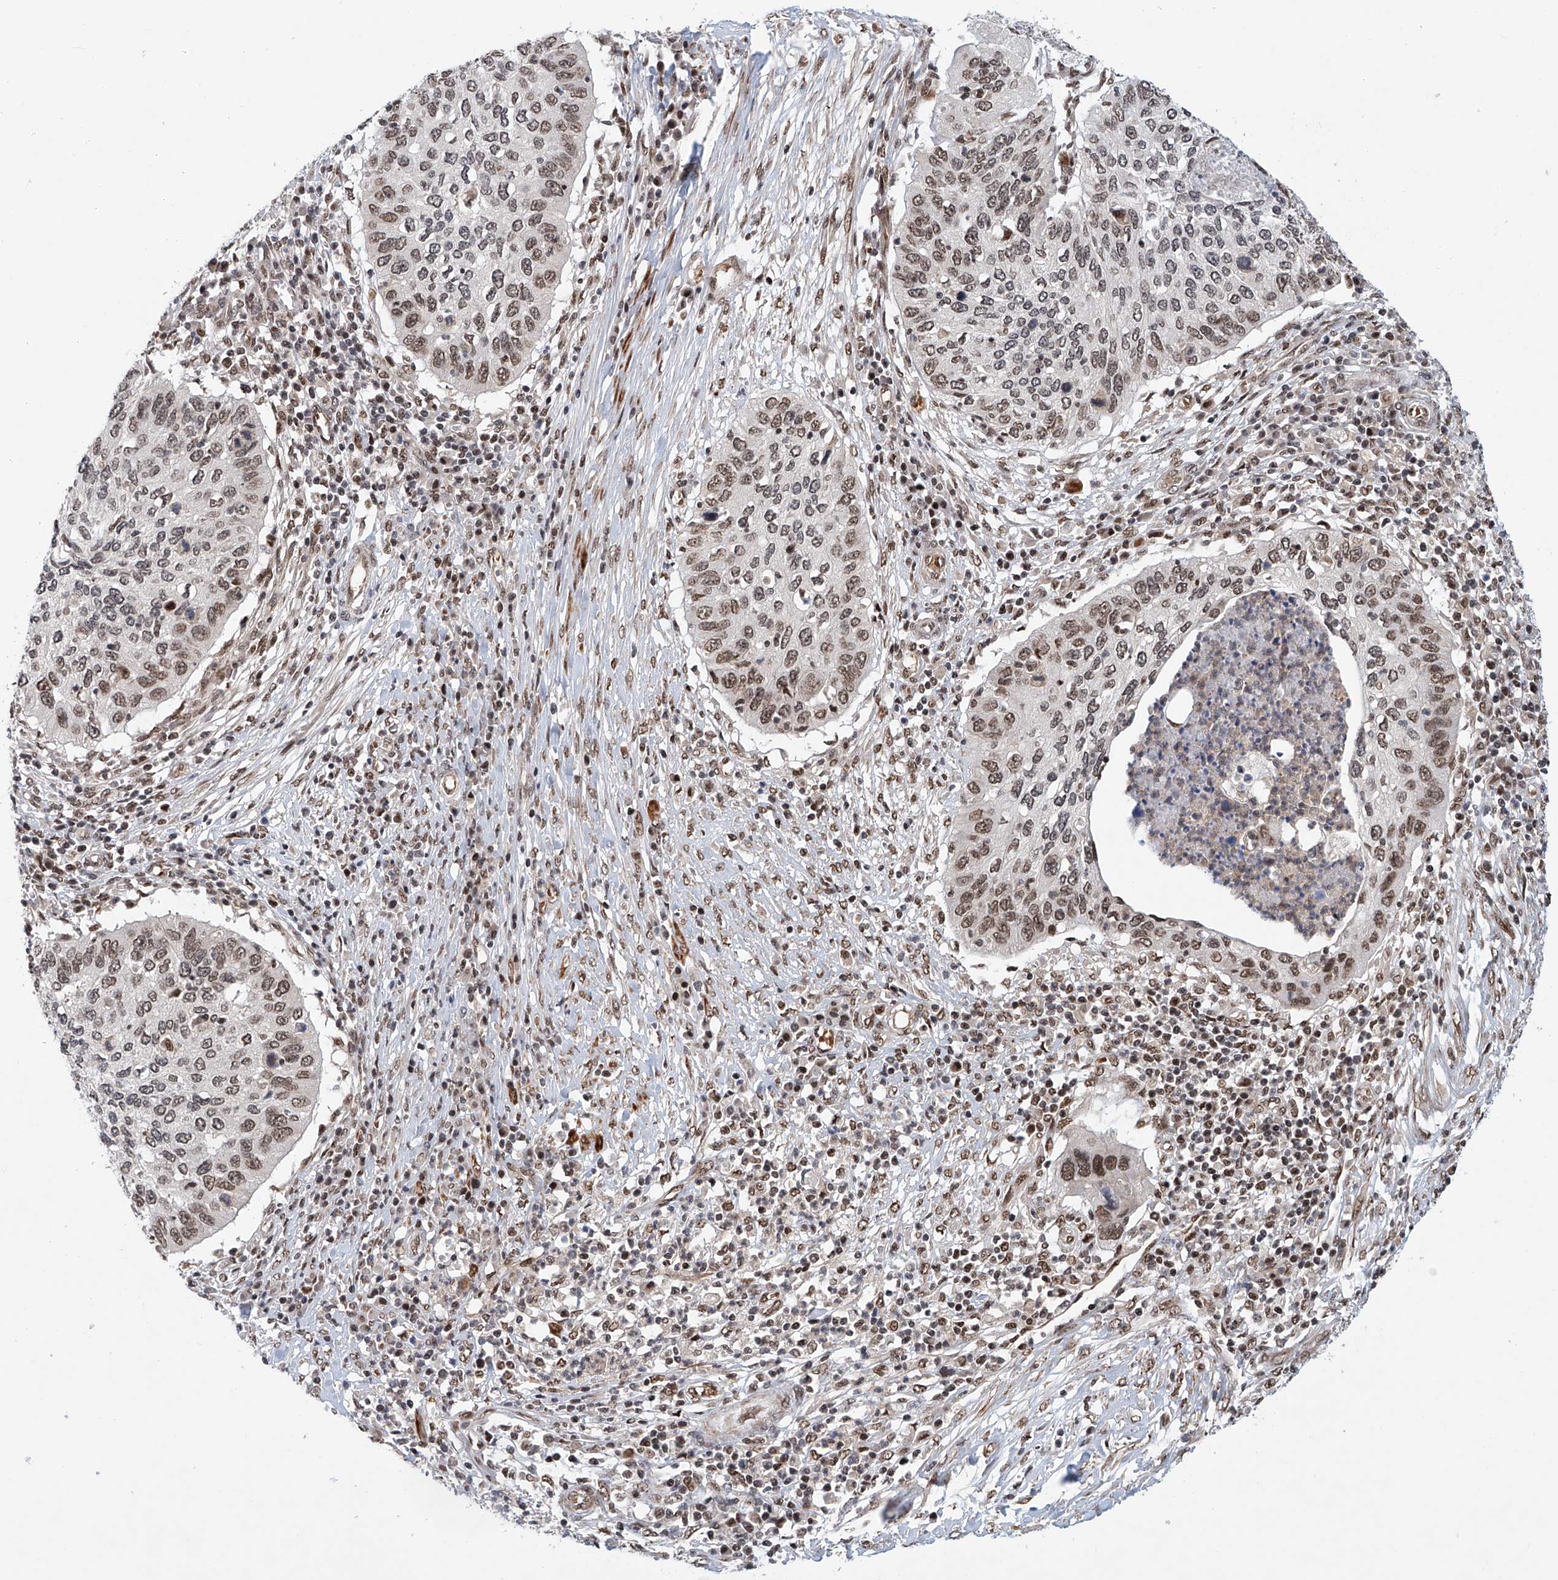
{"staining": {"intensity": "moderate", "quantity": "25%-75%", "location": "nuclear"}, "tissue": "cervical cancer", "cell_type": "Tumor cells", "image_type": "cancer", "snomed": [{"axis": "morphology", "description": "Squamous cell carcinoma, NOS"}, {"axis": "topography", "description": "Cervix"}], "caption": "This is an image of immunohistochemistry staining of cervical cancer (squamous cell carcinoma), which shows moderate expression in the nuclear of tumor cells.", "gene": "ZNF470", "patient": {"sex": "female", "age": 38}}